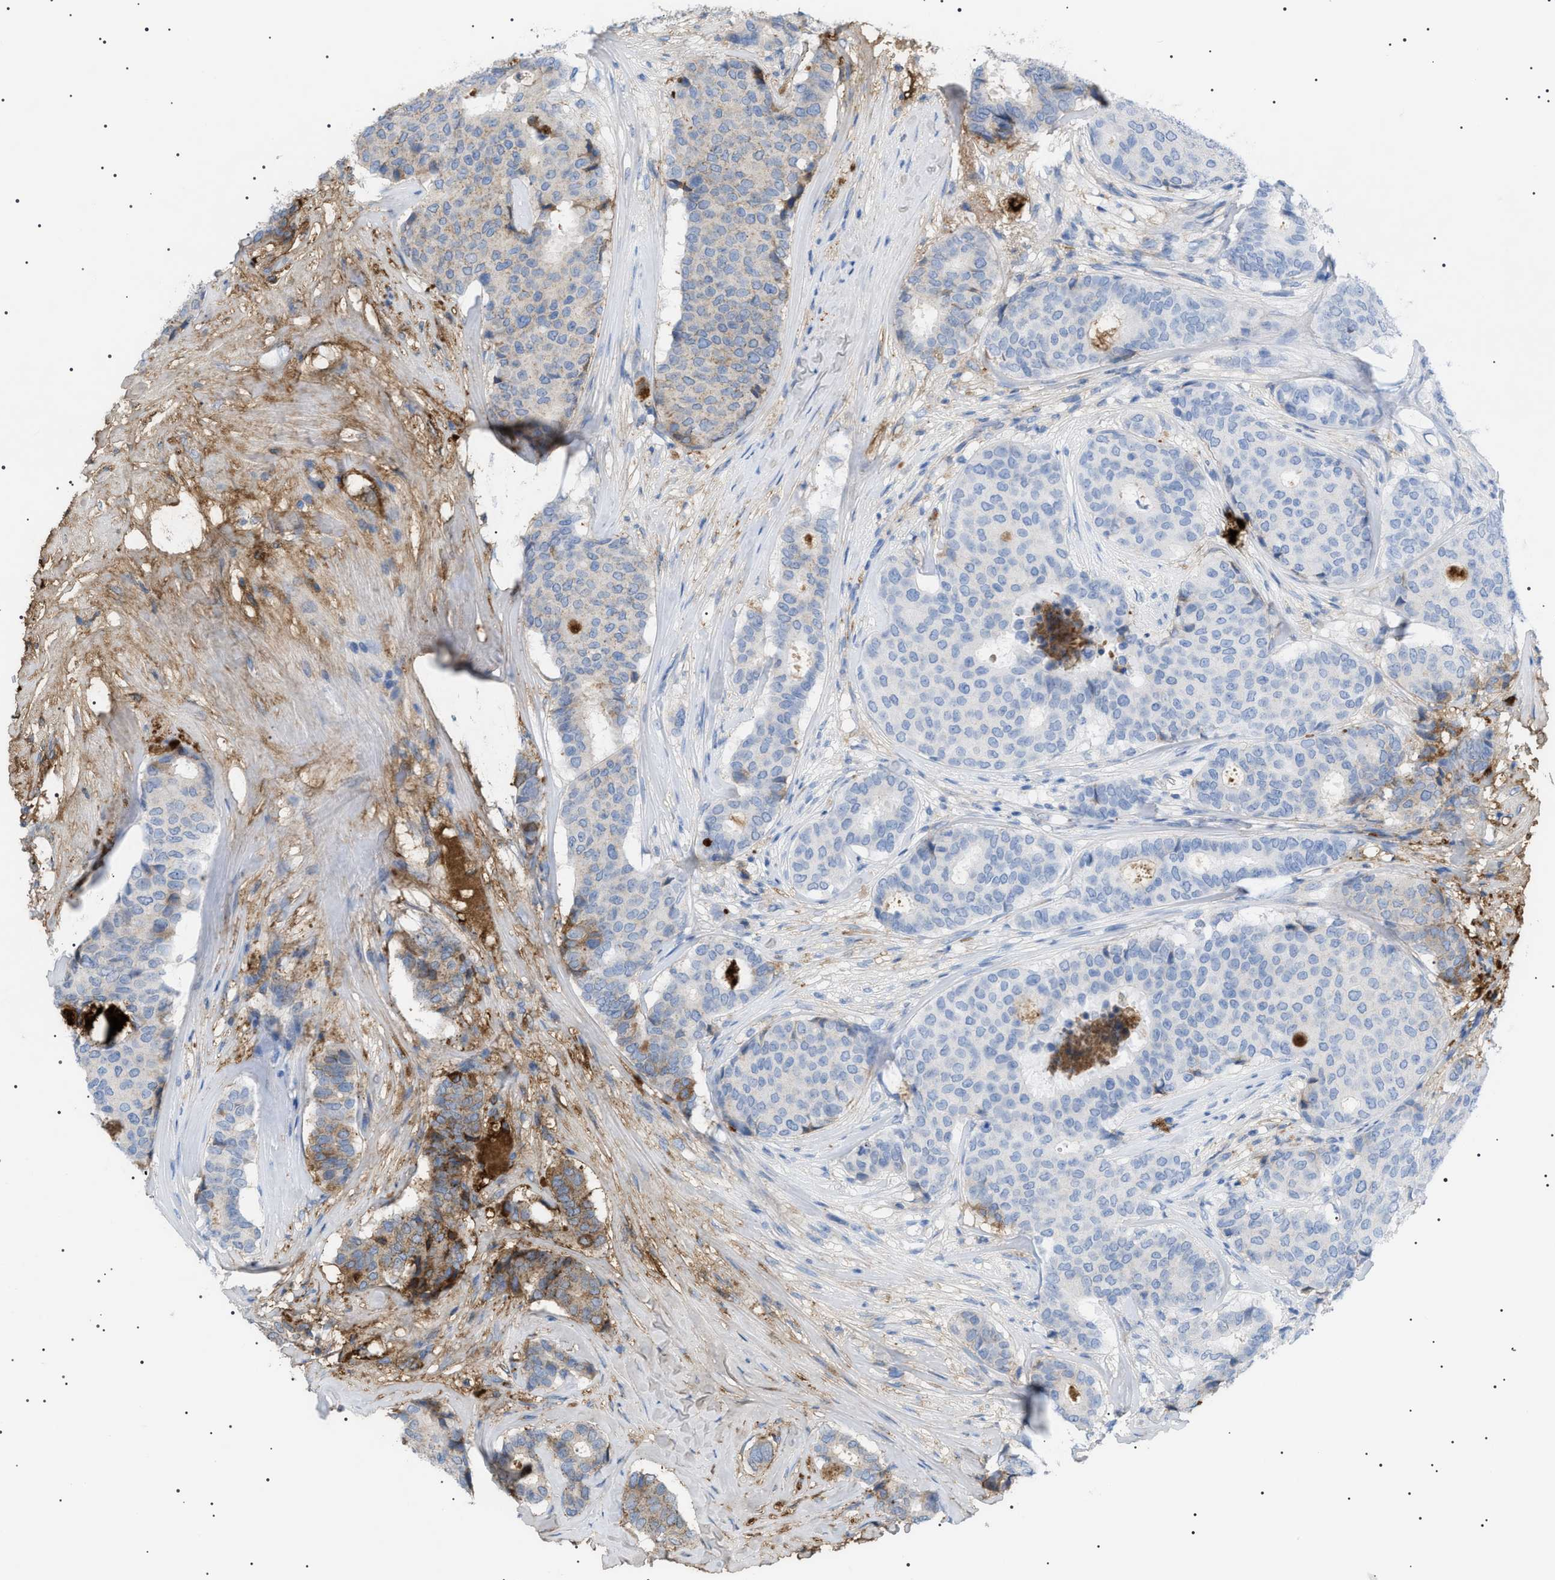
{"staining": {"intensity": "weak", "quantity": "<25%", "location": "cytoplasmic/membranous"}, "tissue": "breast cancer", "cell_type": "Tumor cells", "image_type": "cancer", "snomed": [{"axis": "morphology", "description": "Duct carcinoma"}, {"axis": "topography", "description": "Breast"}], "caption": "The image displays no staining of tumor cells in breast cancer.", "gene": "LPA", "patient": {"sex": "female", "age": 75}}